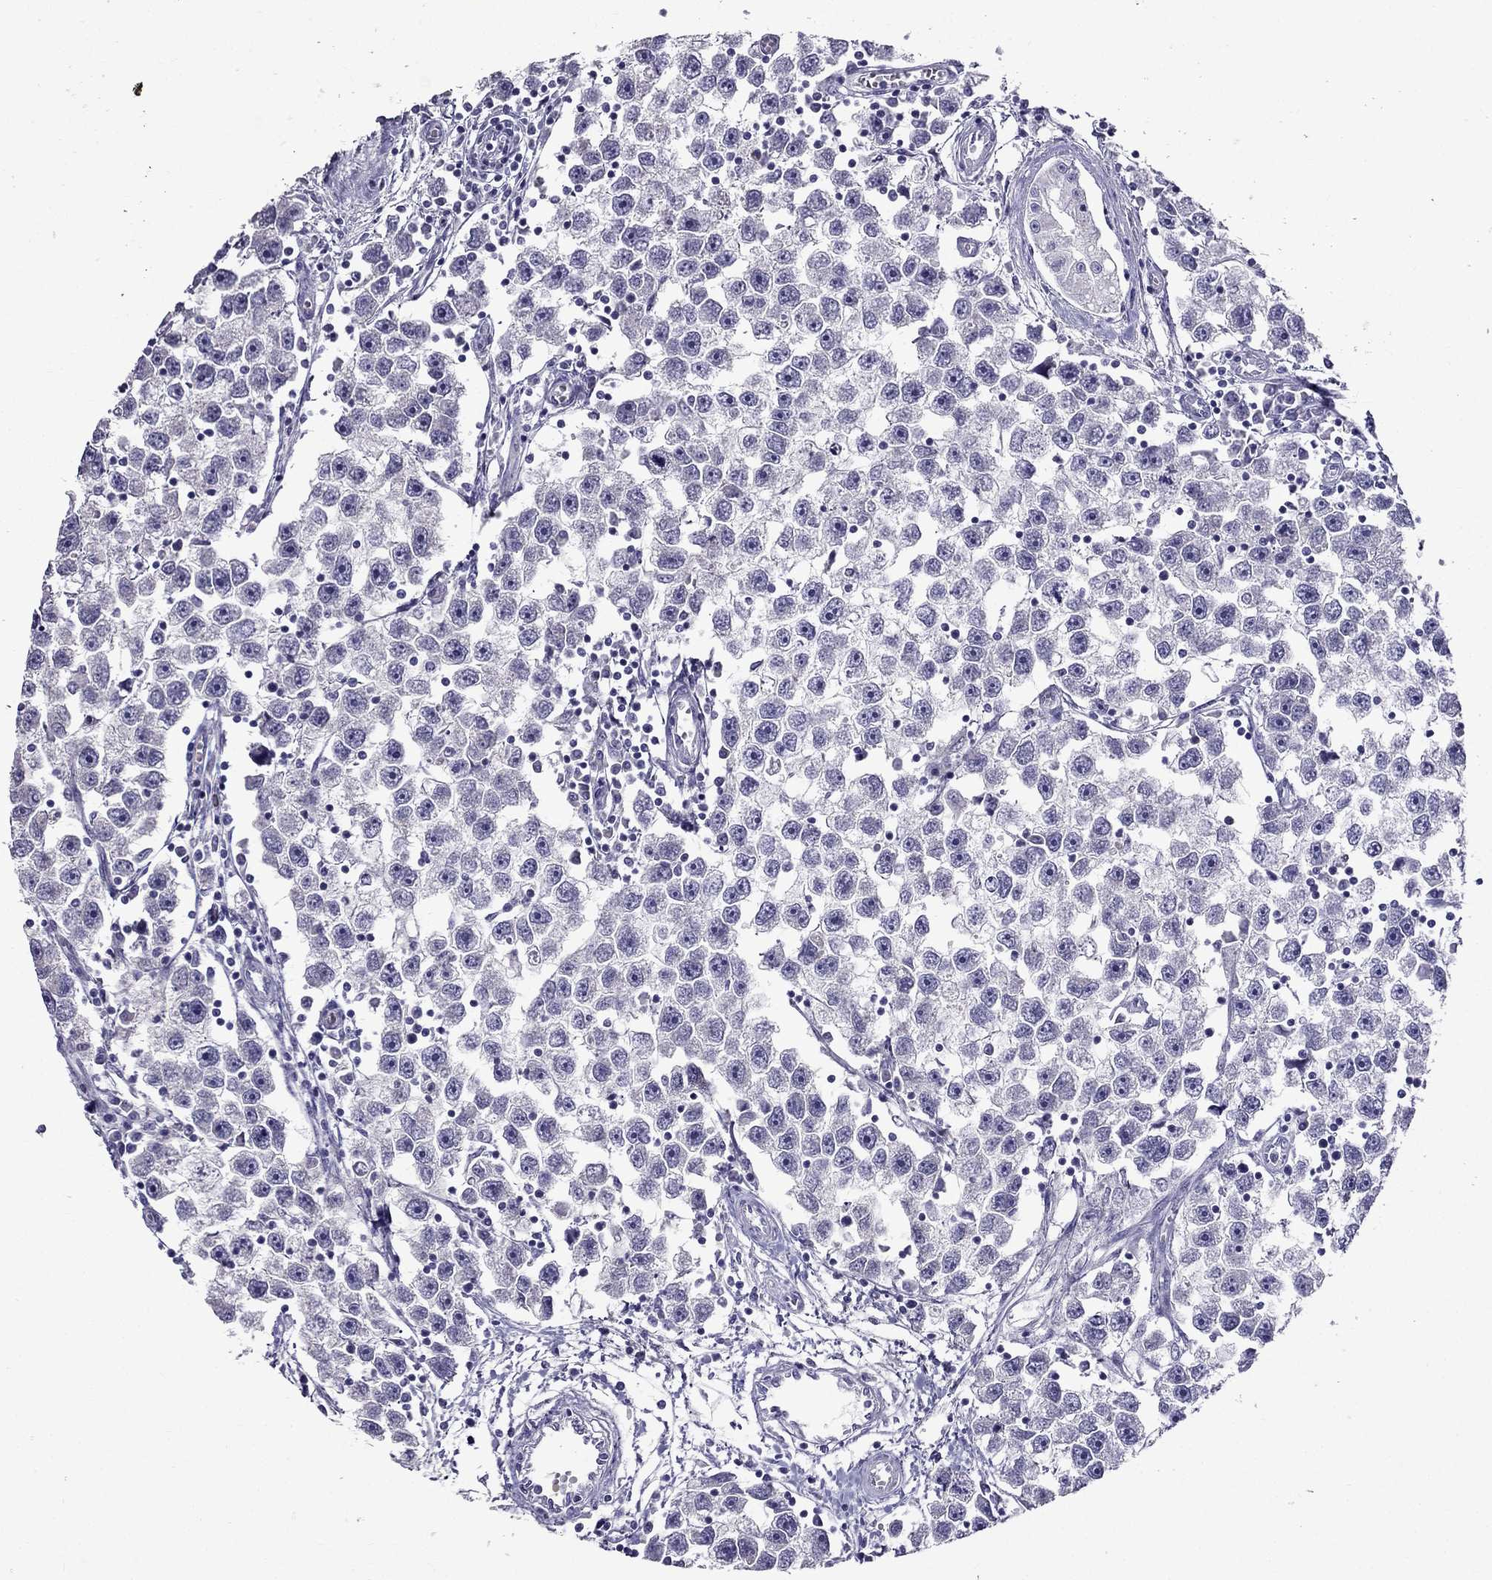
{"staining": {"intensity": "negative", "quantity": "none", "location": "none"}, "tissue": "testis cancer", "cell_type": "Tumor cells", "image_type": "cancer", "snomed": [{"axis": "morphology", "description": "Seminoma, NOS"}, {"axis": "topography", "description": "Testis"}], "caption": "Tumor cells are negative for brown protein staining in testis seminoma. (DAB immunohistochemistry, high magnification).", "gene": "ZNF541", "patient": {"sex": "male", "age": 30}}